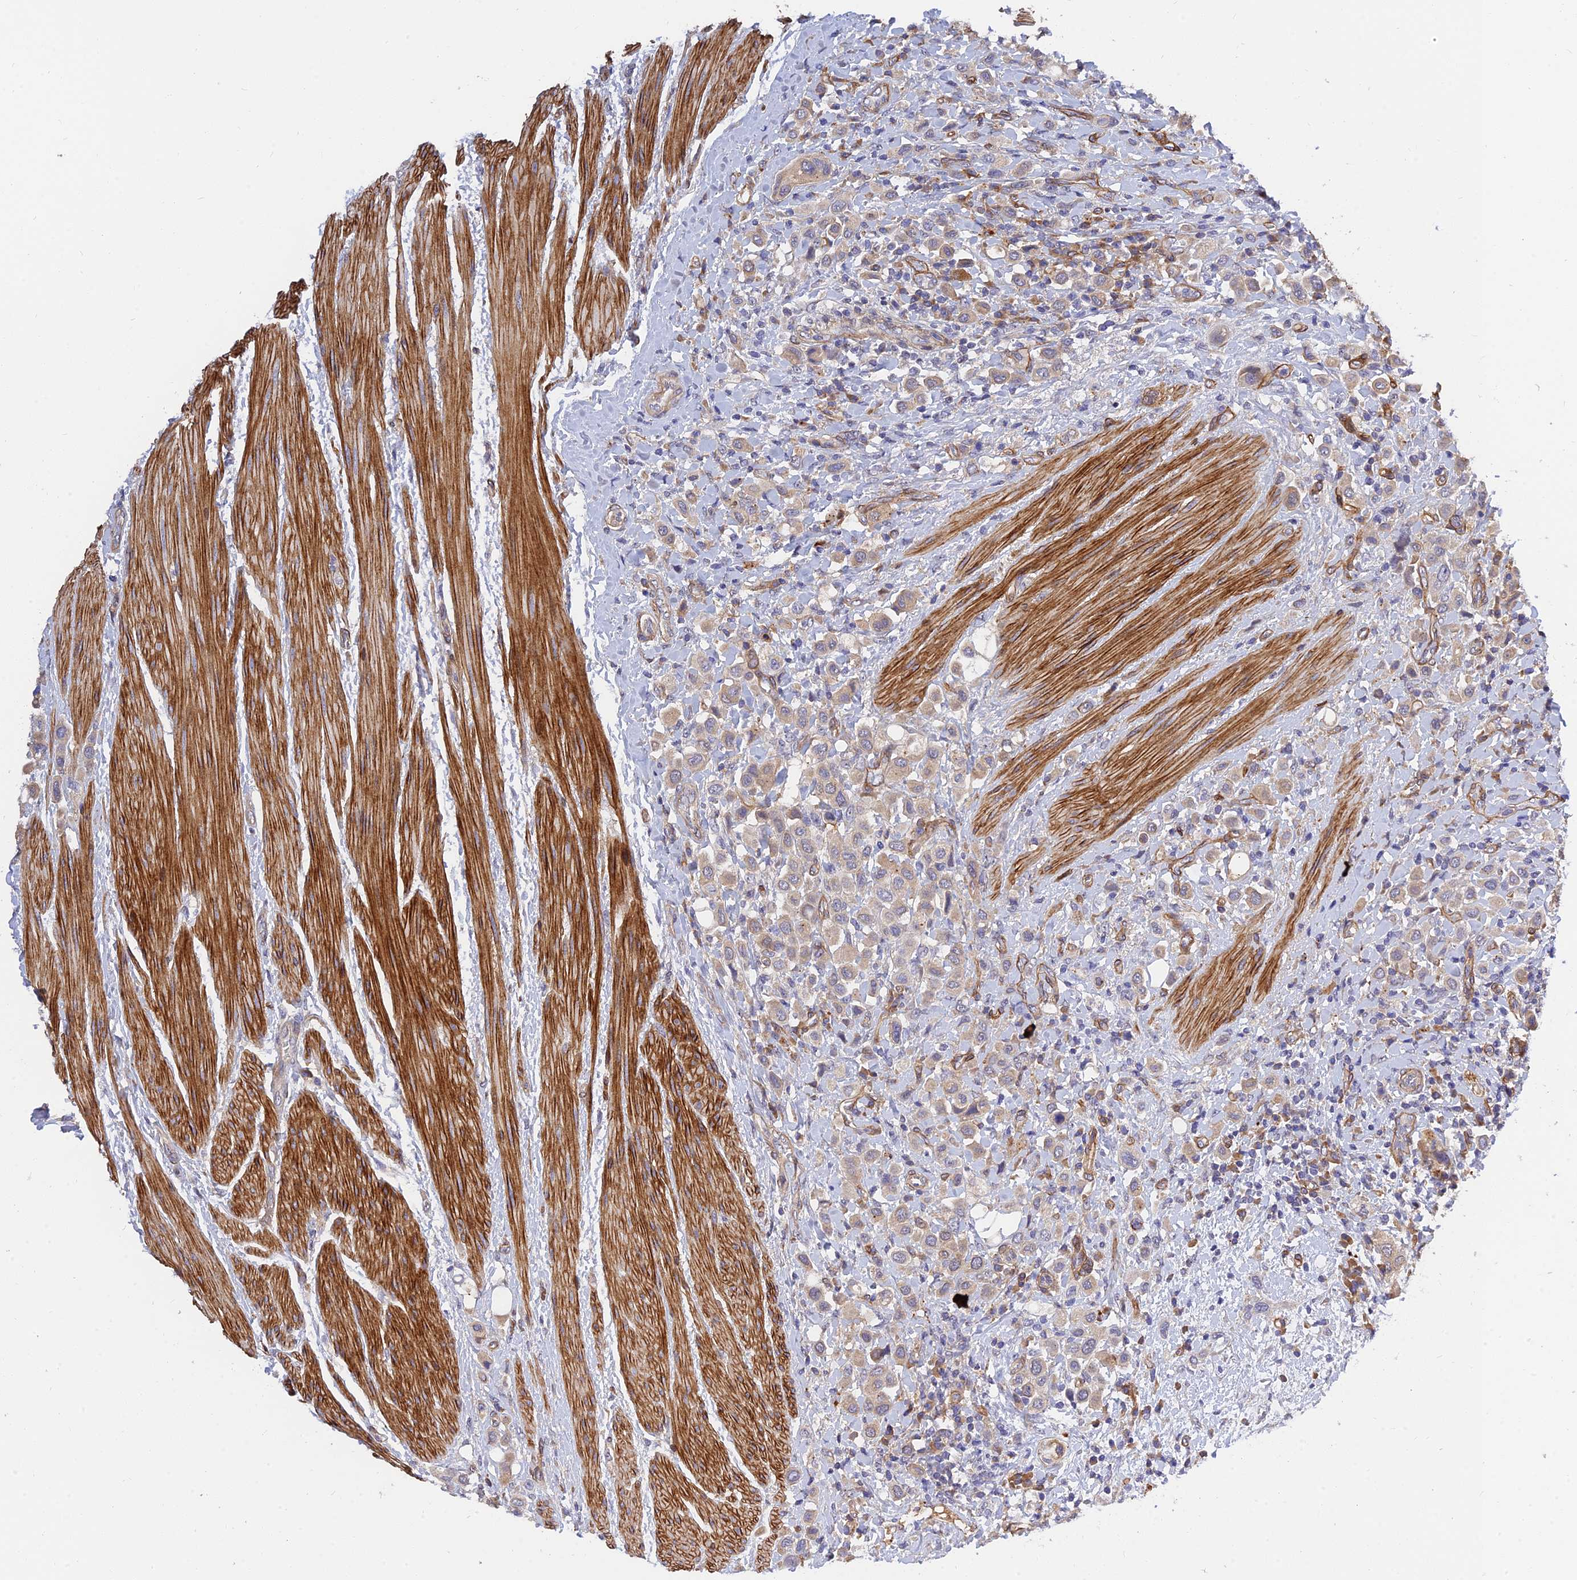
{"staining": {"intensity": "weak", "quantity": "<25%", "location": "cytoplasmic/membranous"}, "tissue": "urothelial cancer", "cell_type": "Tumor cells", "image_type": "cancer", "snomed": [{"axis": "morphology", "description": "Urothelial carcinoma, High grade"}, {"axis": "topography", "description": "Urinary bladder"}], "caption": "IHC photomicrograph of neoplastic tissue: human urothelial cancer stained with DAB displays no significant protein staining in tumor cells.", "gene": "MRPL35", "patient": {"sex": "male", "age": 50}}